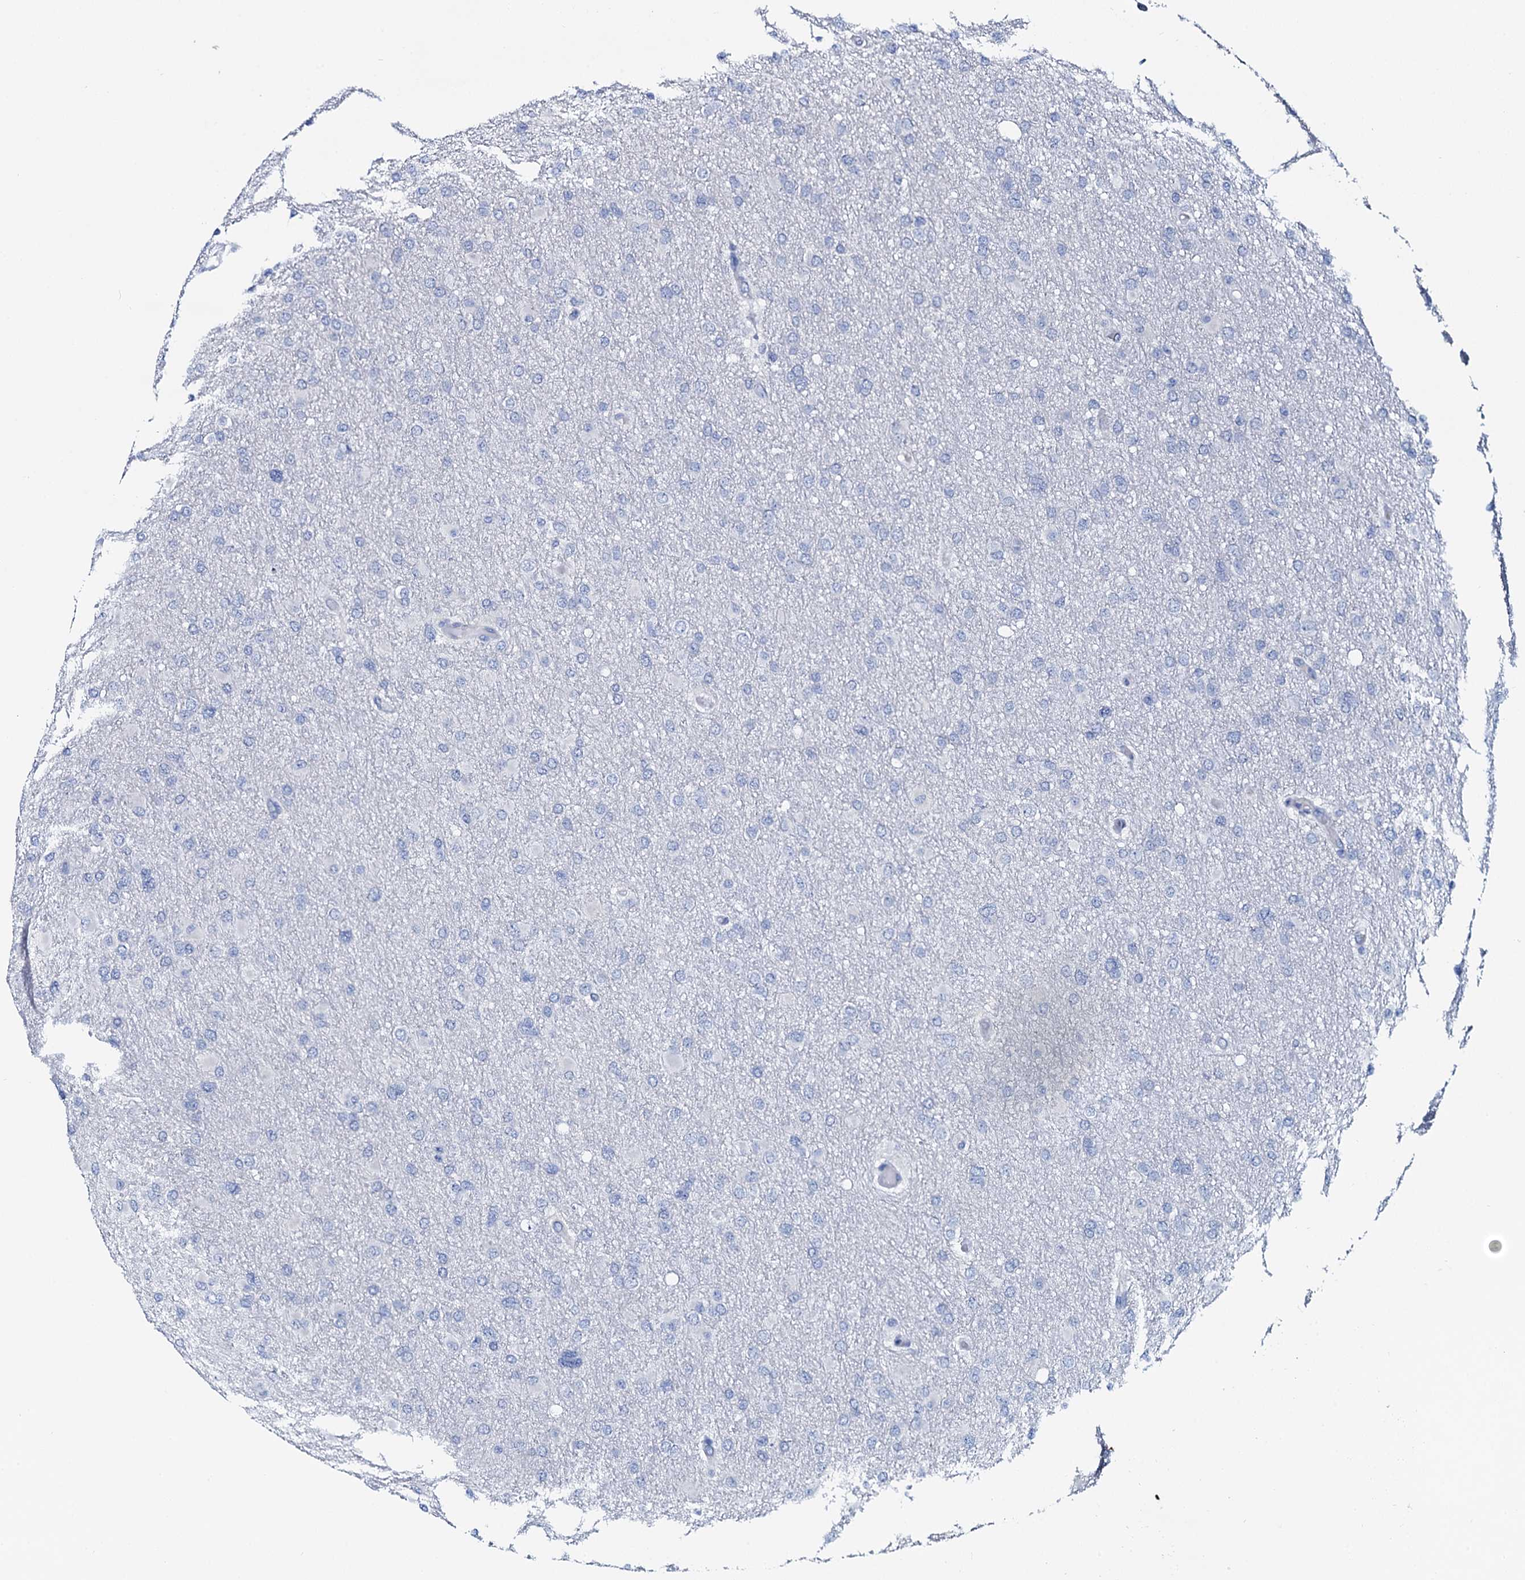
{"staining": {"intensity": "negative", "quantity": "none", "location": "none"}, "tissue": "glioma", "cell_type": "Tumor cells", "image_type": "cancer", "snomed": [{"axis": "morphology", "description": "Glioma, malignant, High grade"}, {"axis": "topography", "description": "Cerebral cortex"}], "caption": "Protein analysis of malignant glioma (high-grade) reveals no significant expression in tumor cells.", "gene": "GYS2", "patient": {"sex": "female", "age": 36}}